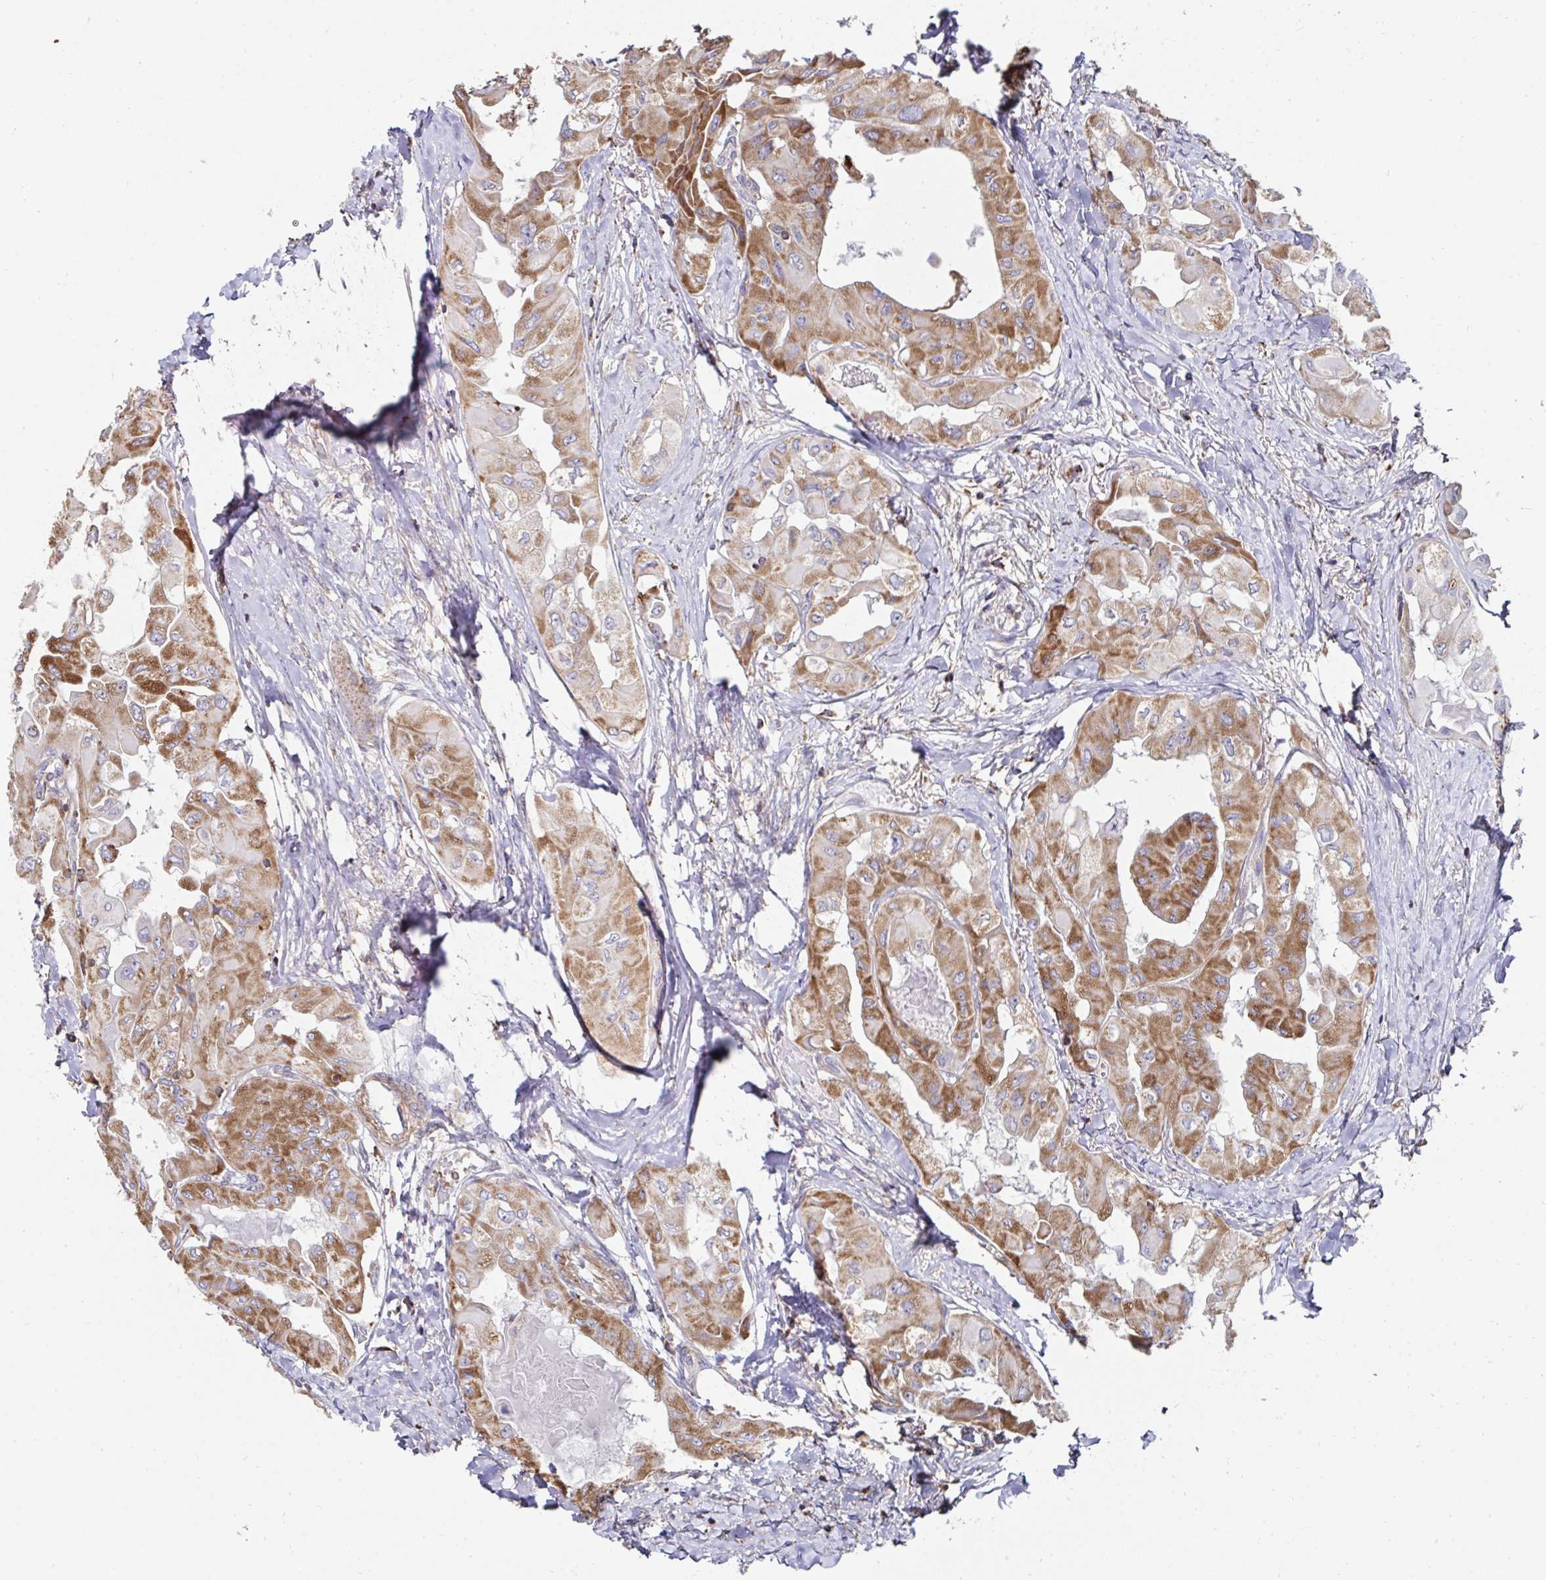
{"staining": {"intensity": "moderate", "quantity": ">75%", "location": "cytoplasmic/membranous"}, "tissue": "thyroid cancer", "cell_type": "Tumor cells", "image_type": "cancer", "snomed": [{"axis": "morphology", "description": "Normal tissue, NOS"}, {"axis": "morphology", "description": "Papillary adenocarcinoma, NOS"}, {"axis": "topography", "description": "Thyroid gland"}], "caption": "The photomicrograph demonstrates staining of thyroid cancer (papillary adenocarcinoma), revealing moderate cytoplasmic/membranous protein positivity (brown color) within tumor cells.", "gene": "DZANK1", "patient": {"sex": "female", "age": 59}}